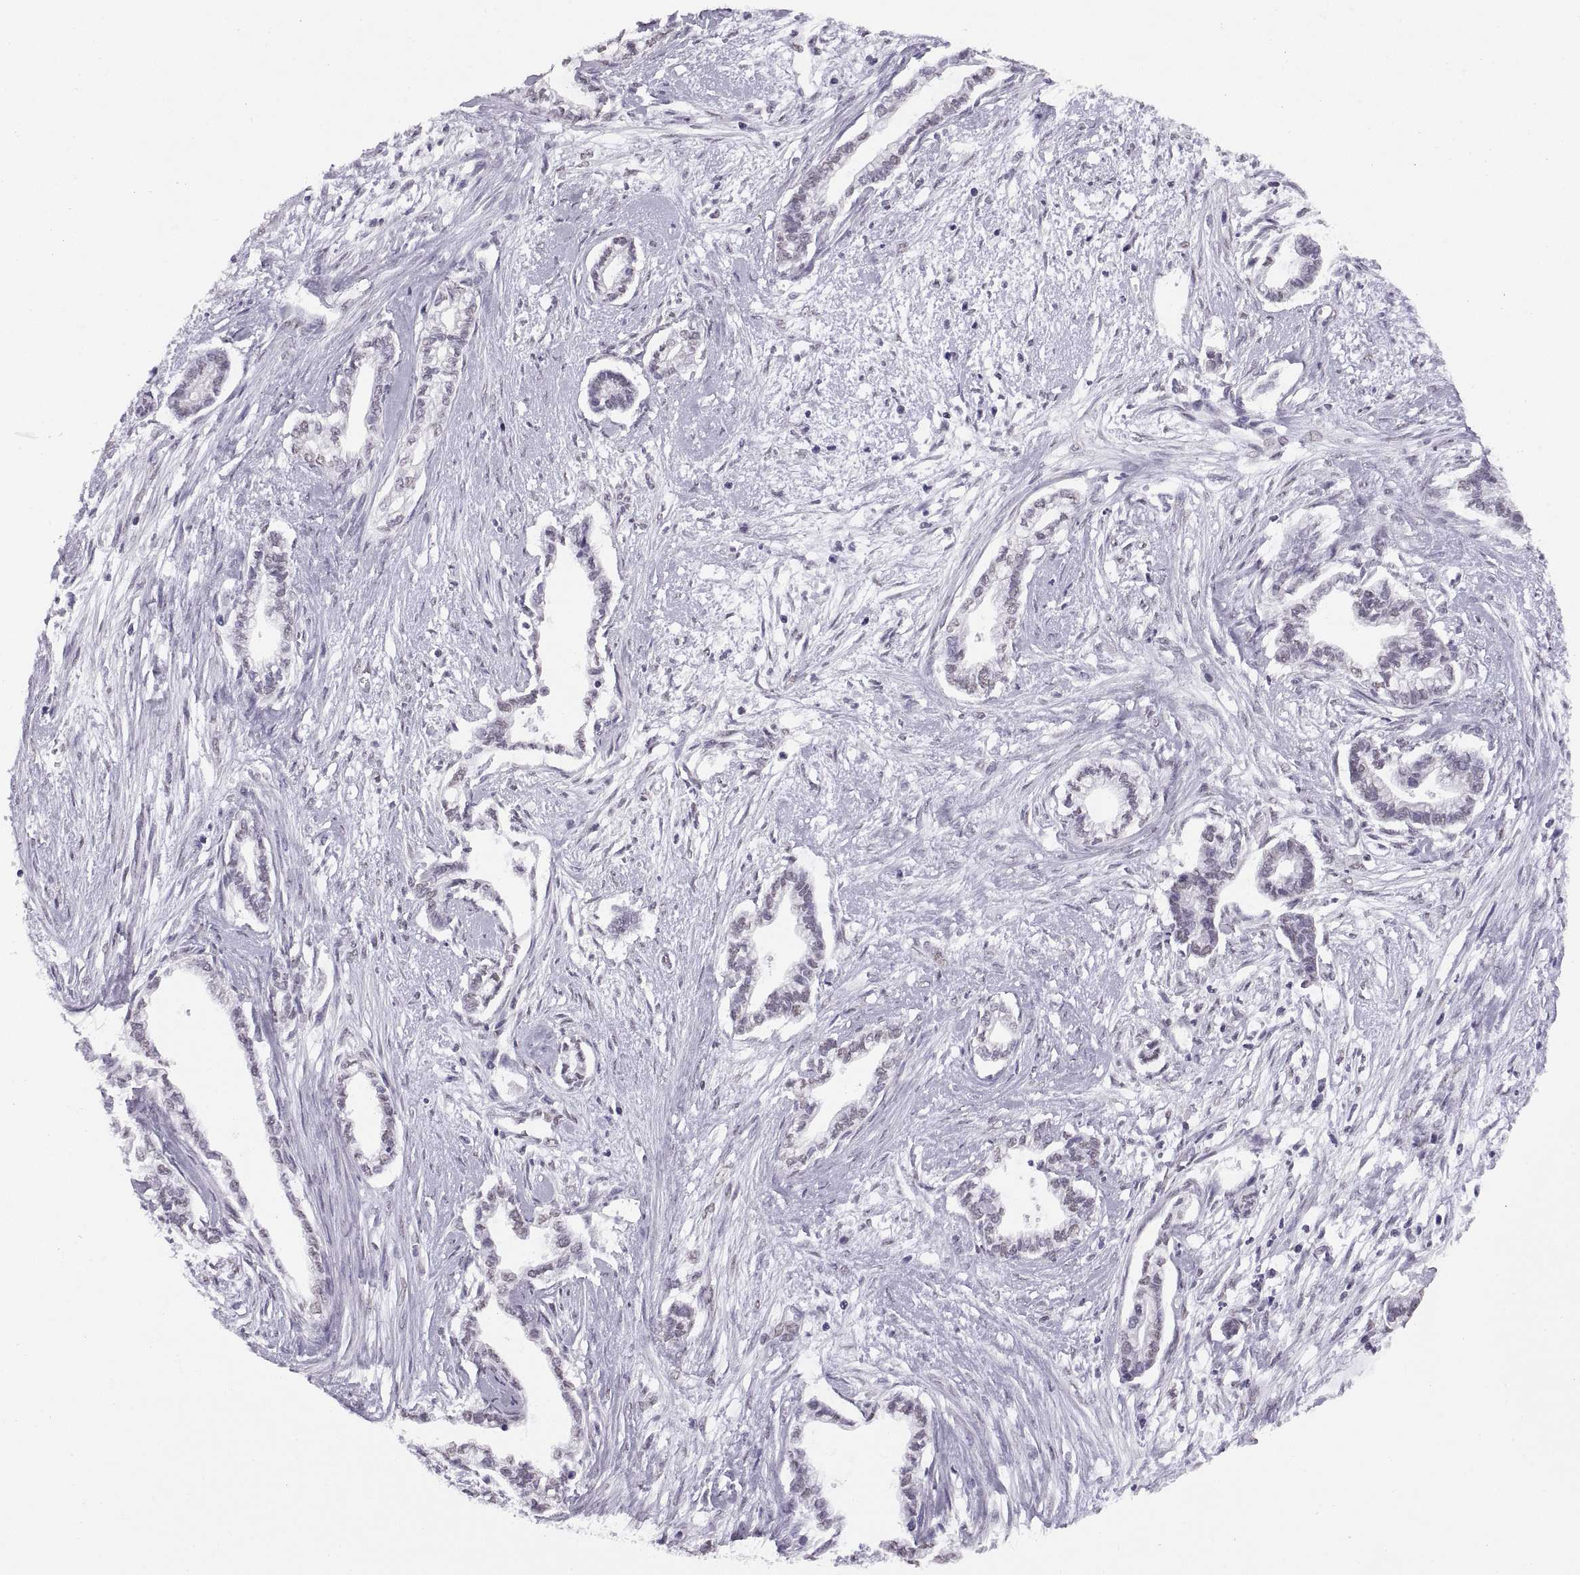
{"staining": {"intensity": "negative", "quantity": "none", "location": "none"}, "tissue": "cervical cancer", "cell_type": "Tumor cells", "image_type": "cancer", "snomed": [{"axis": "morphology", "description": "Adenocarcinoma, NOS"}, {"axis": "topography", "description": "Cervix"}], "caption": "Micrograph shows no protein expression in tumor cells of adenocarcinoma (cervical) tissue.", "gene": "CARTPT", "patient": {"sex": "female", "age": 62}}